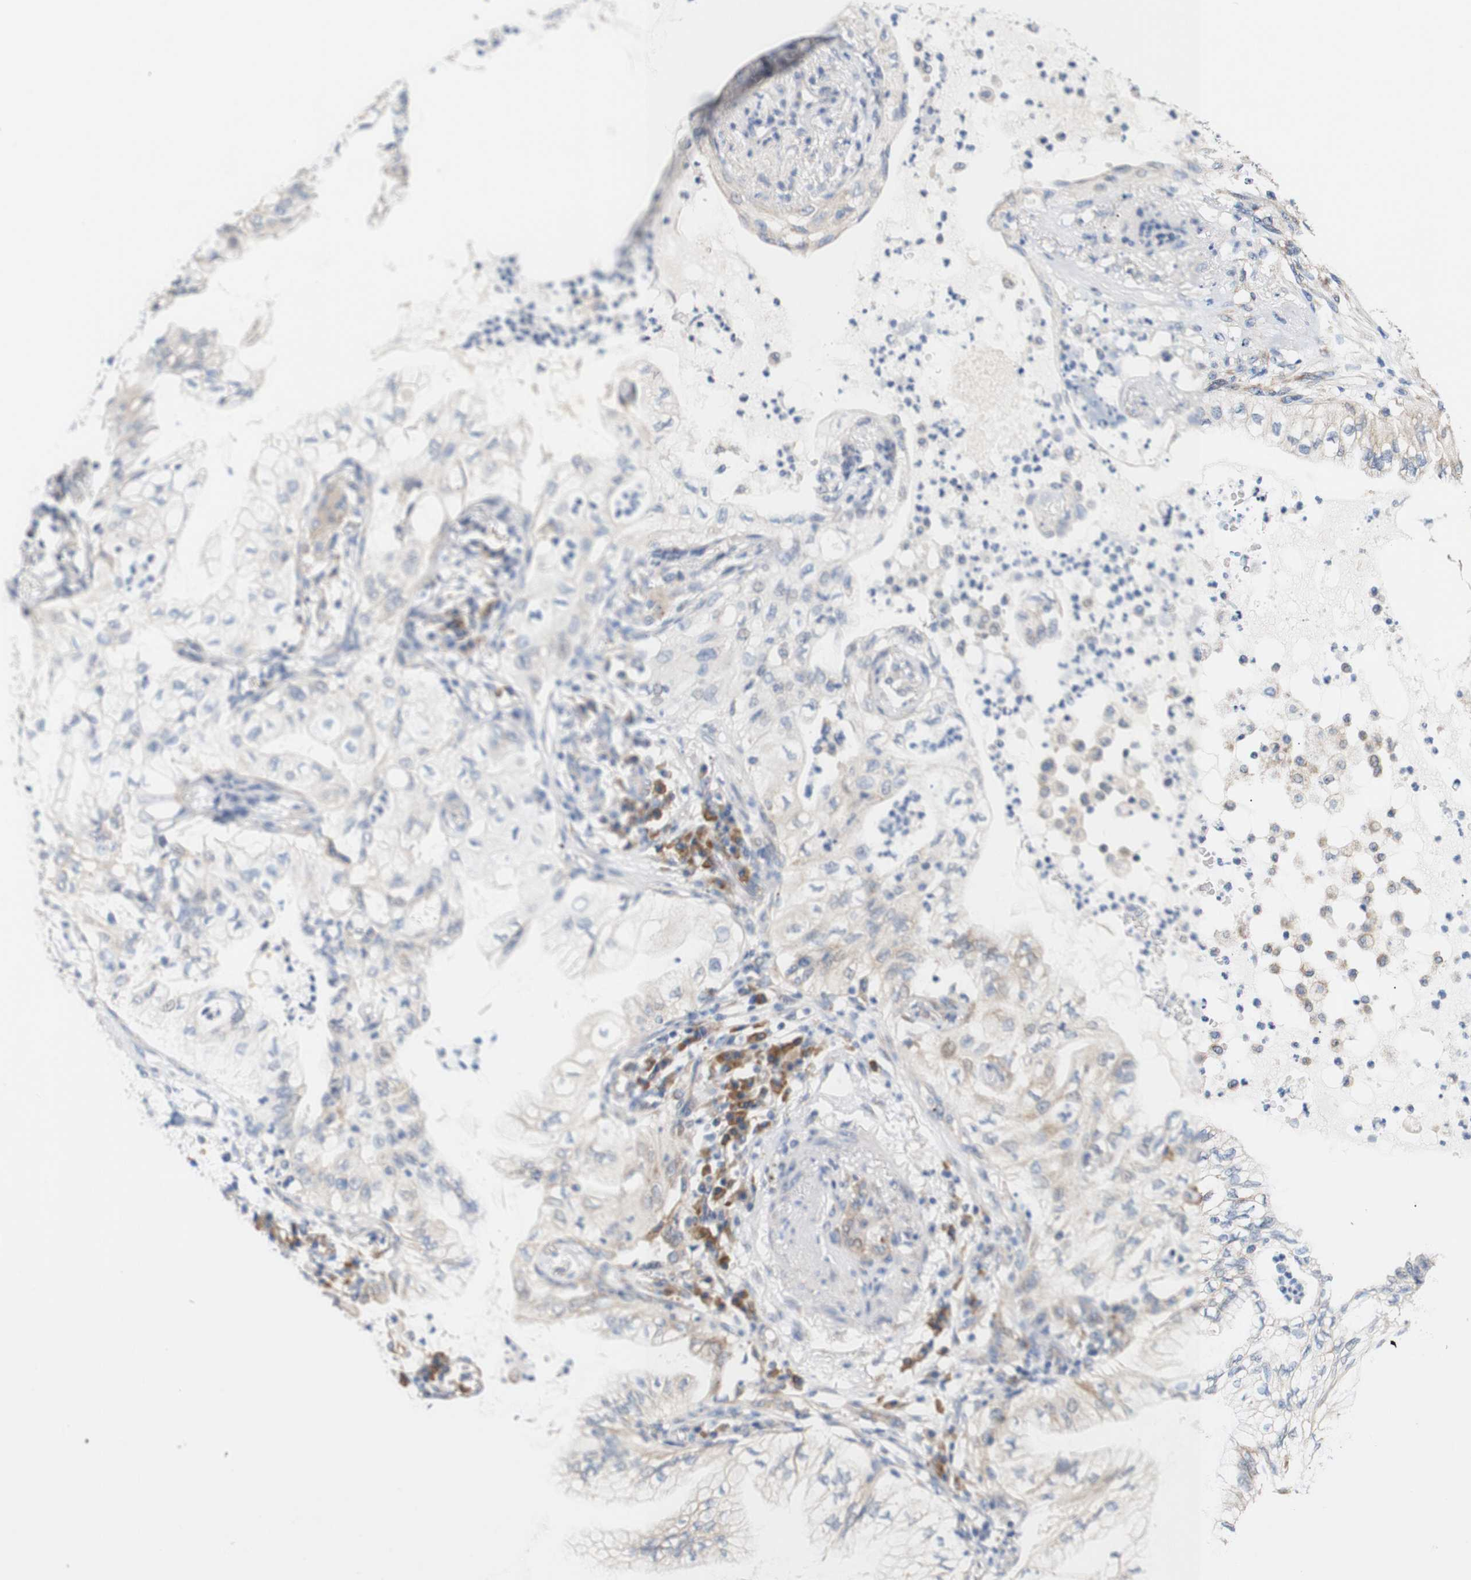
{"staining": {"intensity": "moderate", "quantity": "25%-75%", "location": "cytoplasmic/membranous"}, "tissue": "lung cancer", "cell_type": "Tumor cells", "image_type": "cancer", "snomed": [{"axis": "morphology", "description": "Adenocarcinoma, NOS"}, {"axis": "topography", "description": "Lung"}], "caption": "About 25%-75% of tumor cells in adenocarcinoma (lung) exhibit moderate cytoplasmic/membranous protein expression as visualized by brown immunohistochemical staining.", "gene": "TRIM5", "patient": {"sex": "female", "age": 70}}